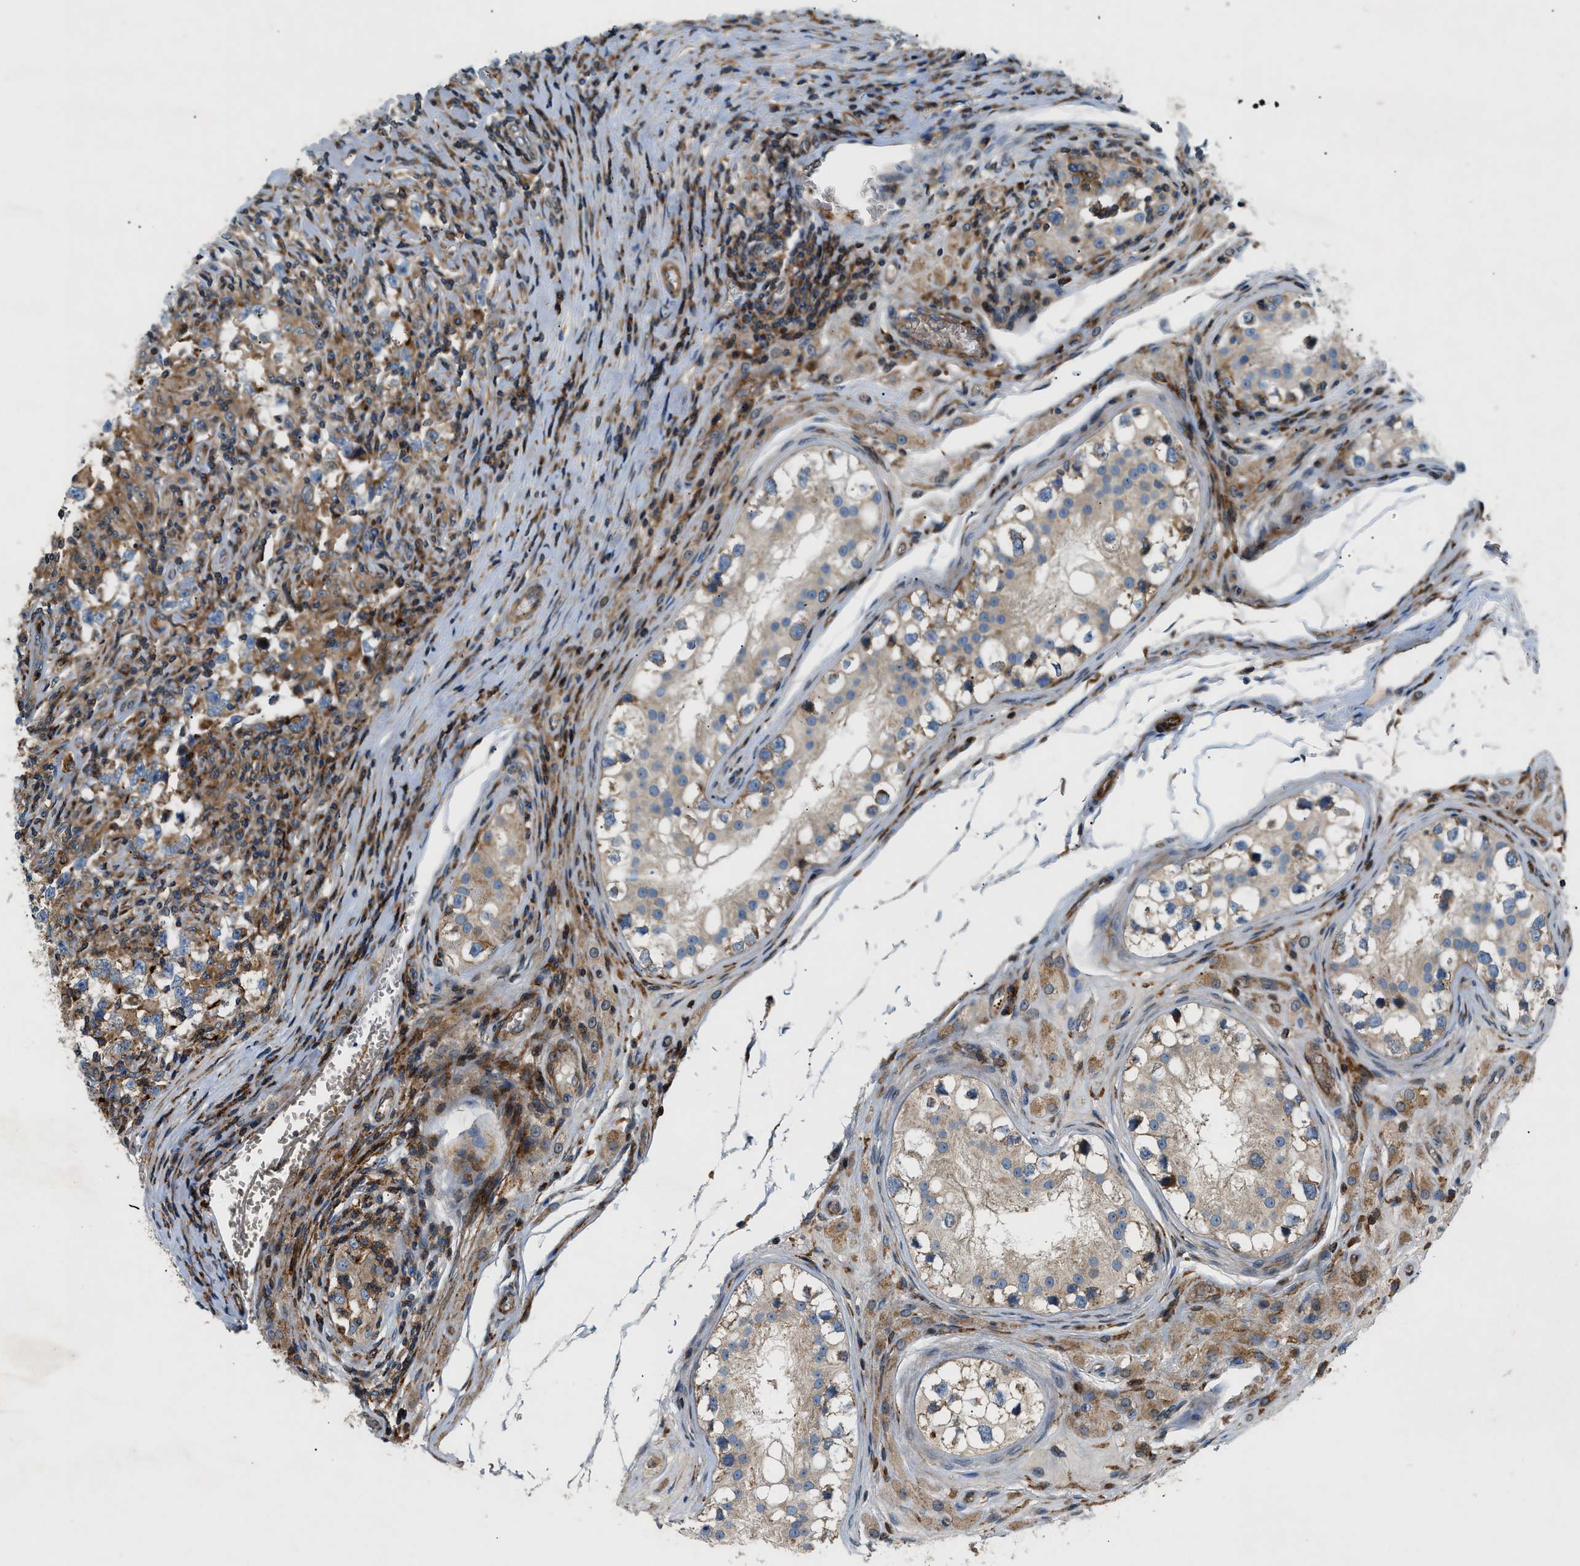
{"staining": {"intensity": "moderate", "quantity": ">75%", "location": "cytoplasmic/membranous"}, "tissue": "testis cancer", "cell_type": "Tumor cells", "image_type": "cancer", "snomed": [{"axis": "morphology", "description": "Carcinoma, Embryonal, NOS"}, {"axis": "topography", "description": "Testis"}], "caption": "High-power microscopy captured an IHC histopathology image of embryonal carcinoma (testis), revealing moderate cytoplasmic/membranous staining in about >75% of tumor cells.", "gene": "DHODH", "patient": {"sex": "male", "age": 21}}